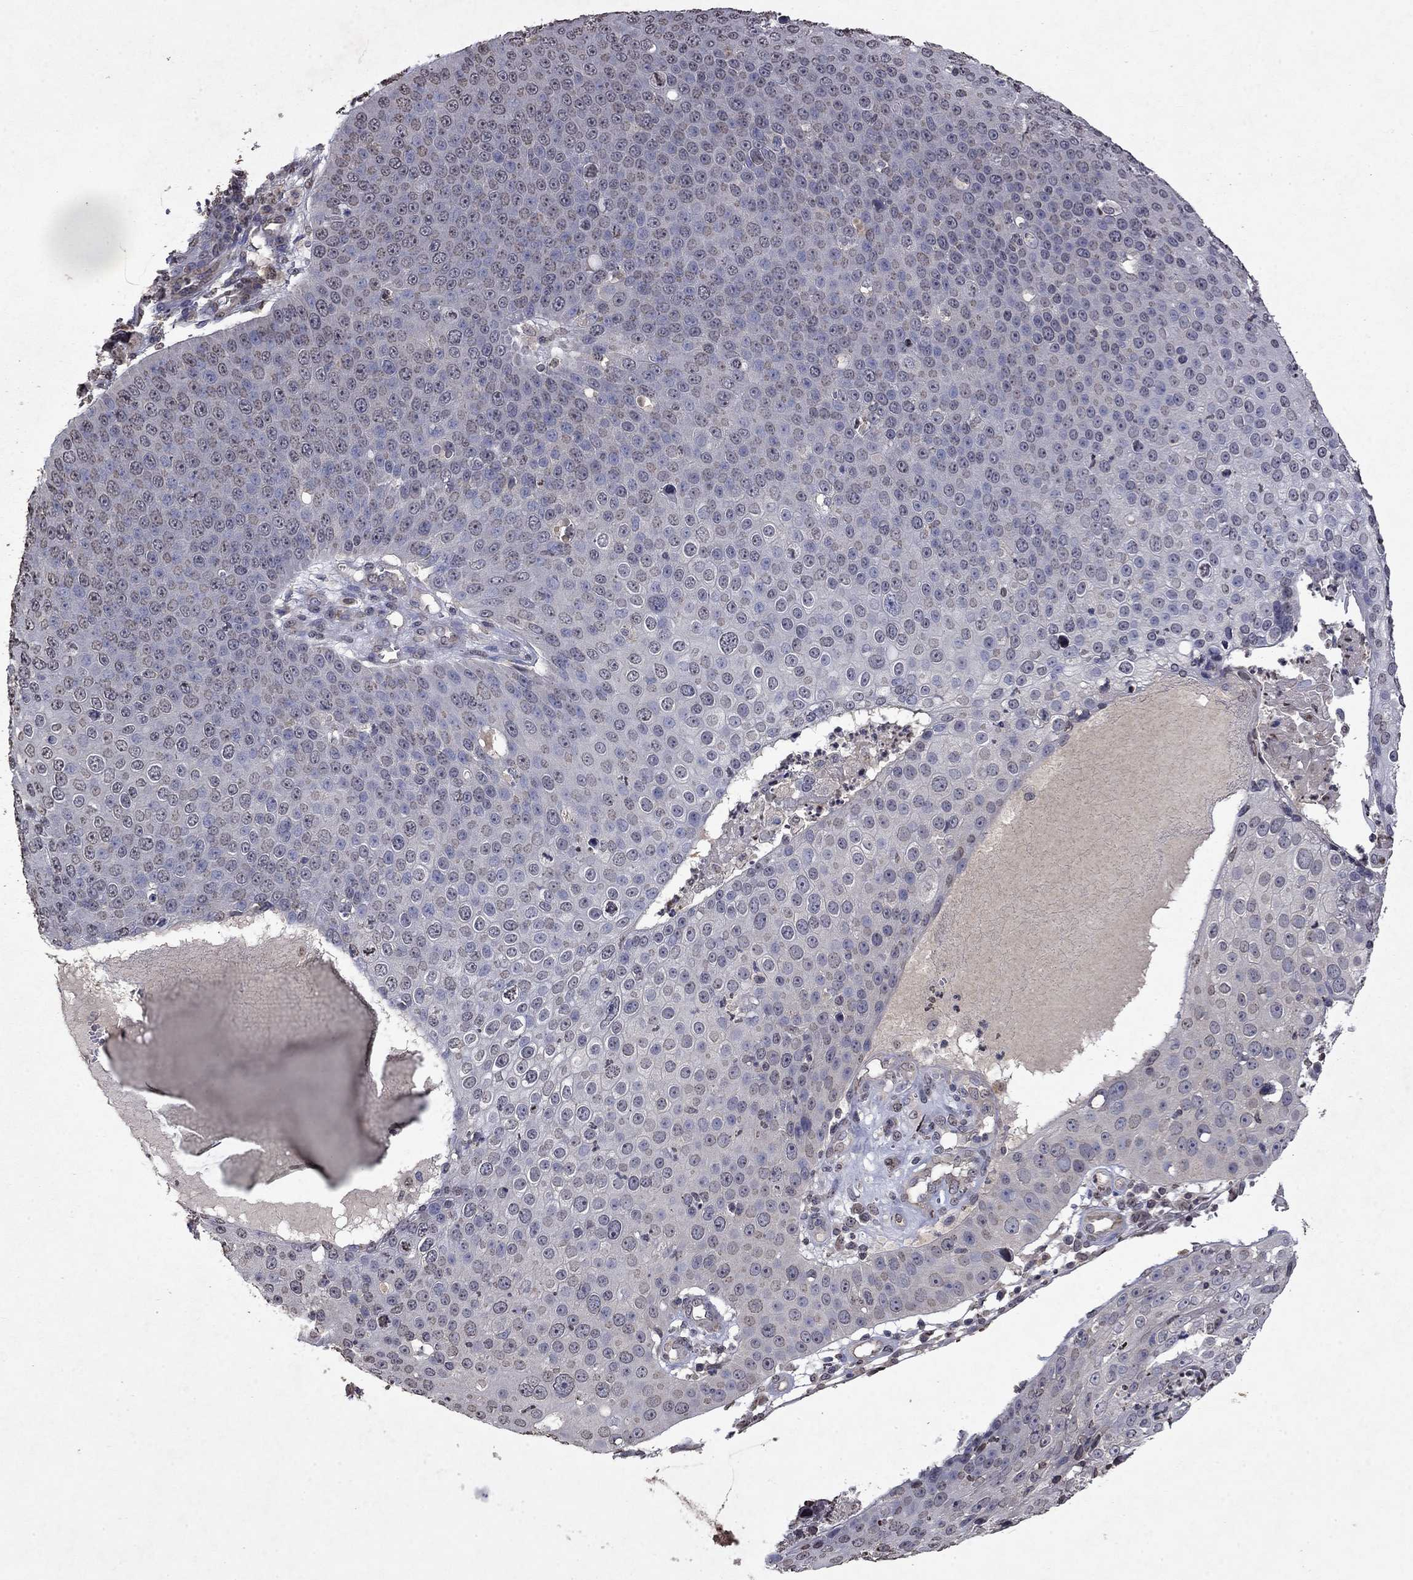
{"staining": {"intensity": "weak", "quantity": "<25%", "location": "nuclear"}, "tissue": "skin cancer", "cell_type": "Tumor cells", "image_type": "cancer", "snomed": [{"axis": "morphology", "description": "Squamous cell carcinoma, NOS"}, {"axis": "topography", "description": "Skin"}], "caption": "This is an immunohistochemistry image of skin squamous cell carcinoma. There is no positivity in tumor cells.", "gene": "TTC38", "patient": {"sex": "male", "age": 71}}